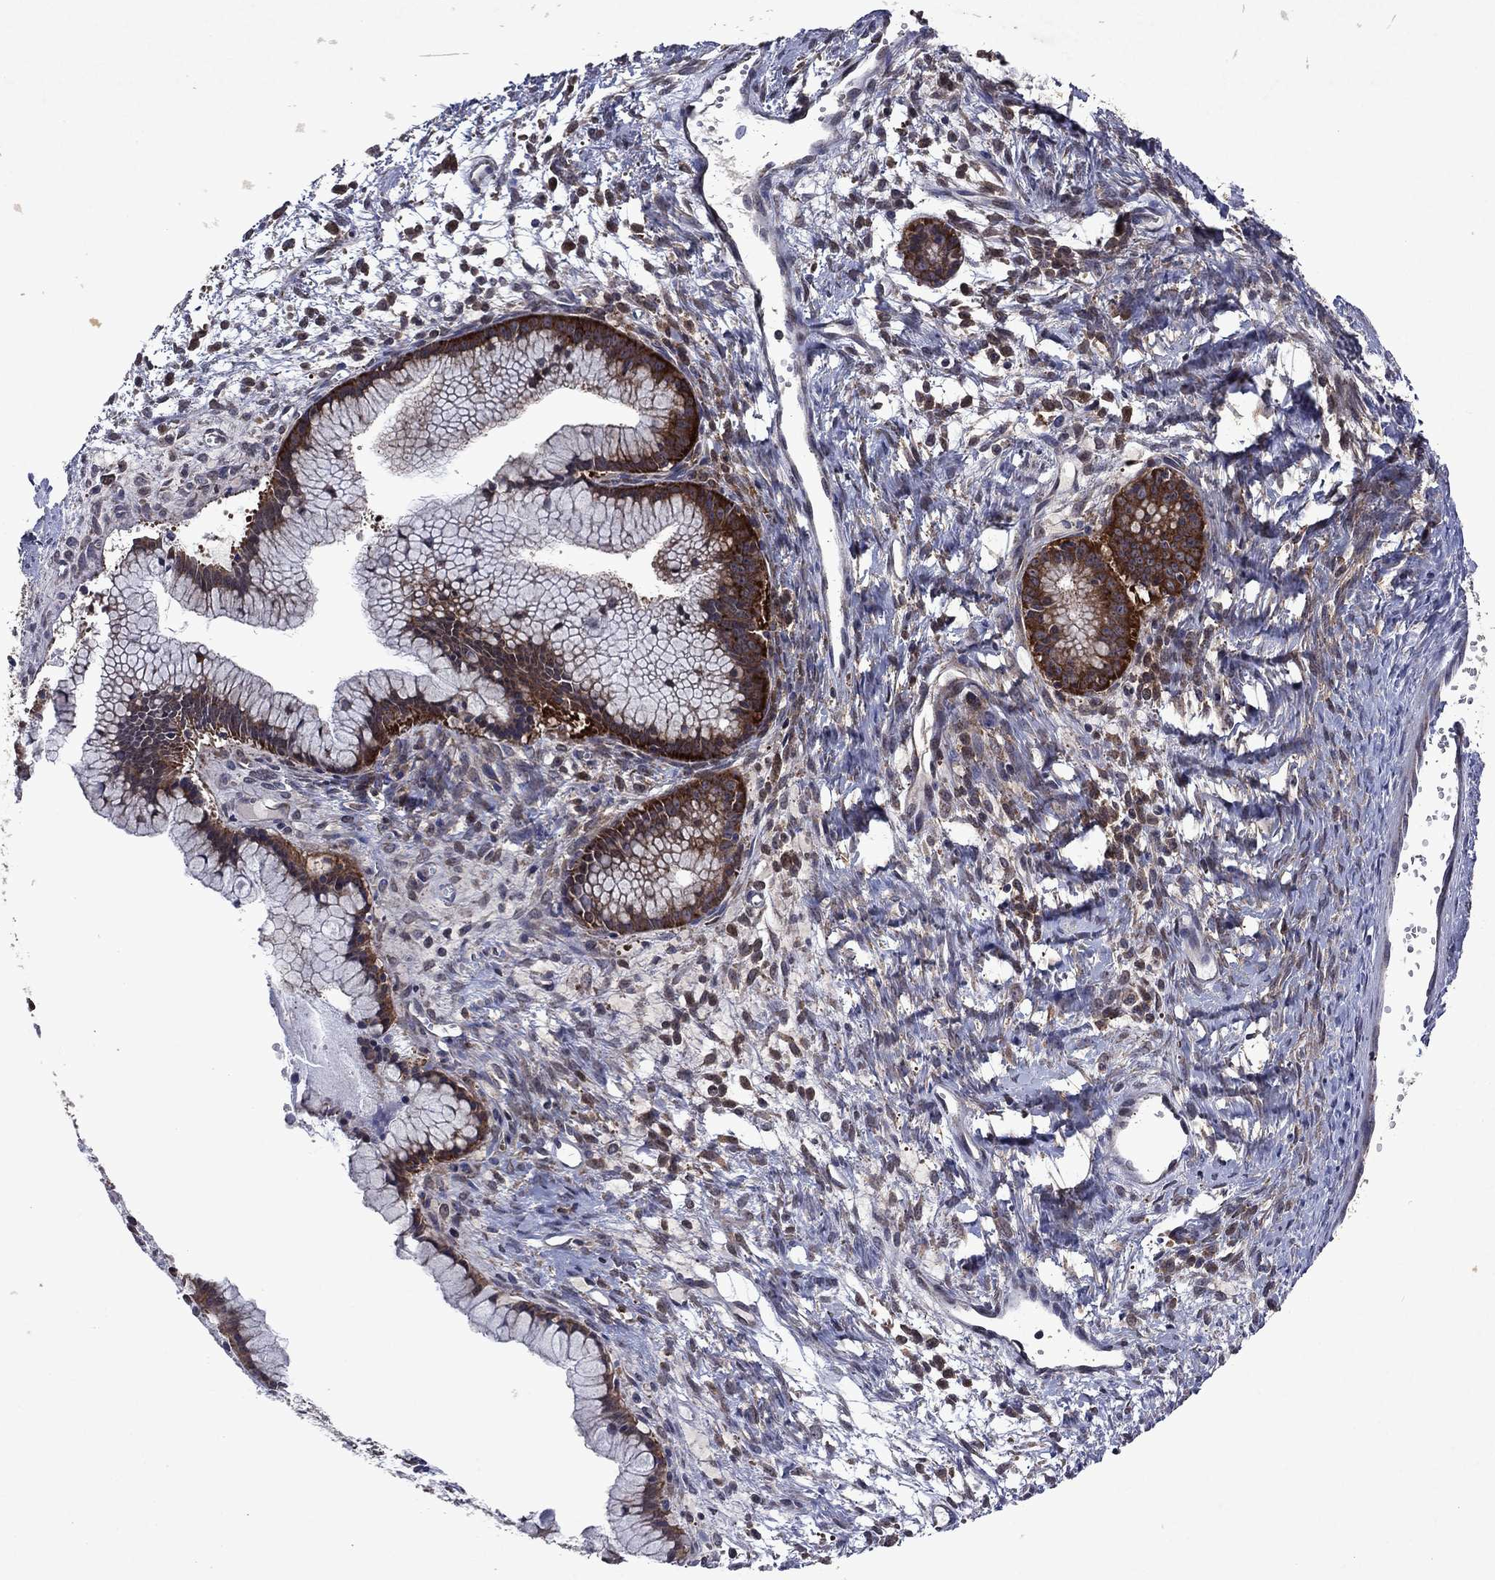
{"staining": {"intensity": "moderate", "quantity": "25%-75%", "location": "cytoplasmic/membranous"}, "tissue": "ovarian cancer", "cell_type": "Tumor cells", "image_type": "cancer", "snomed": [{"axis": "morphology", "description": "Cystadenocarcinoma, mucinous, NOS"}, {"axis": "topography", "description": "Ovary"}], "caption": "Tumor cells show medium levels of moderate cytoplasmic/membranous staining in about 25%-75% of cells in human ovarian mucinous cystadenocarcinoma.", "gene": "EIF2B4", "patient": {"sex": "female", "age": 41}}